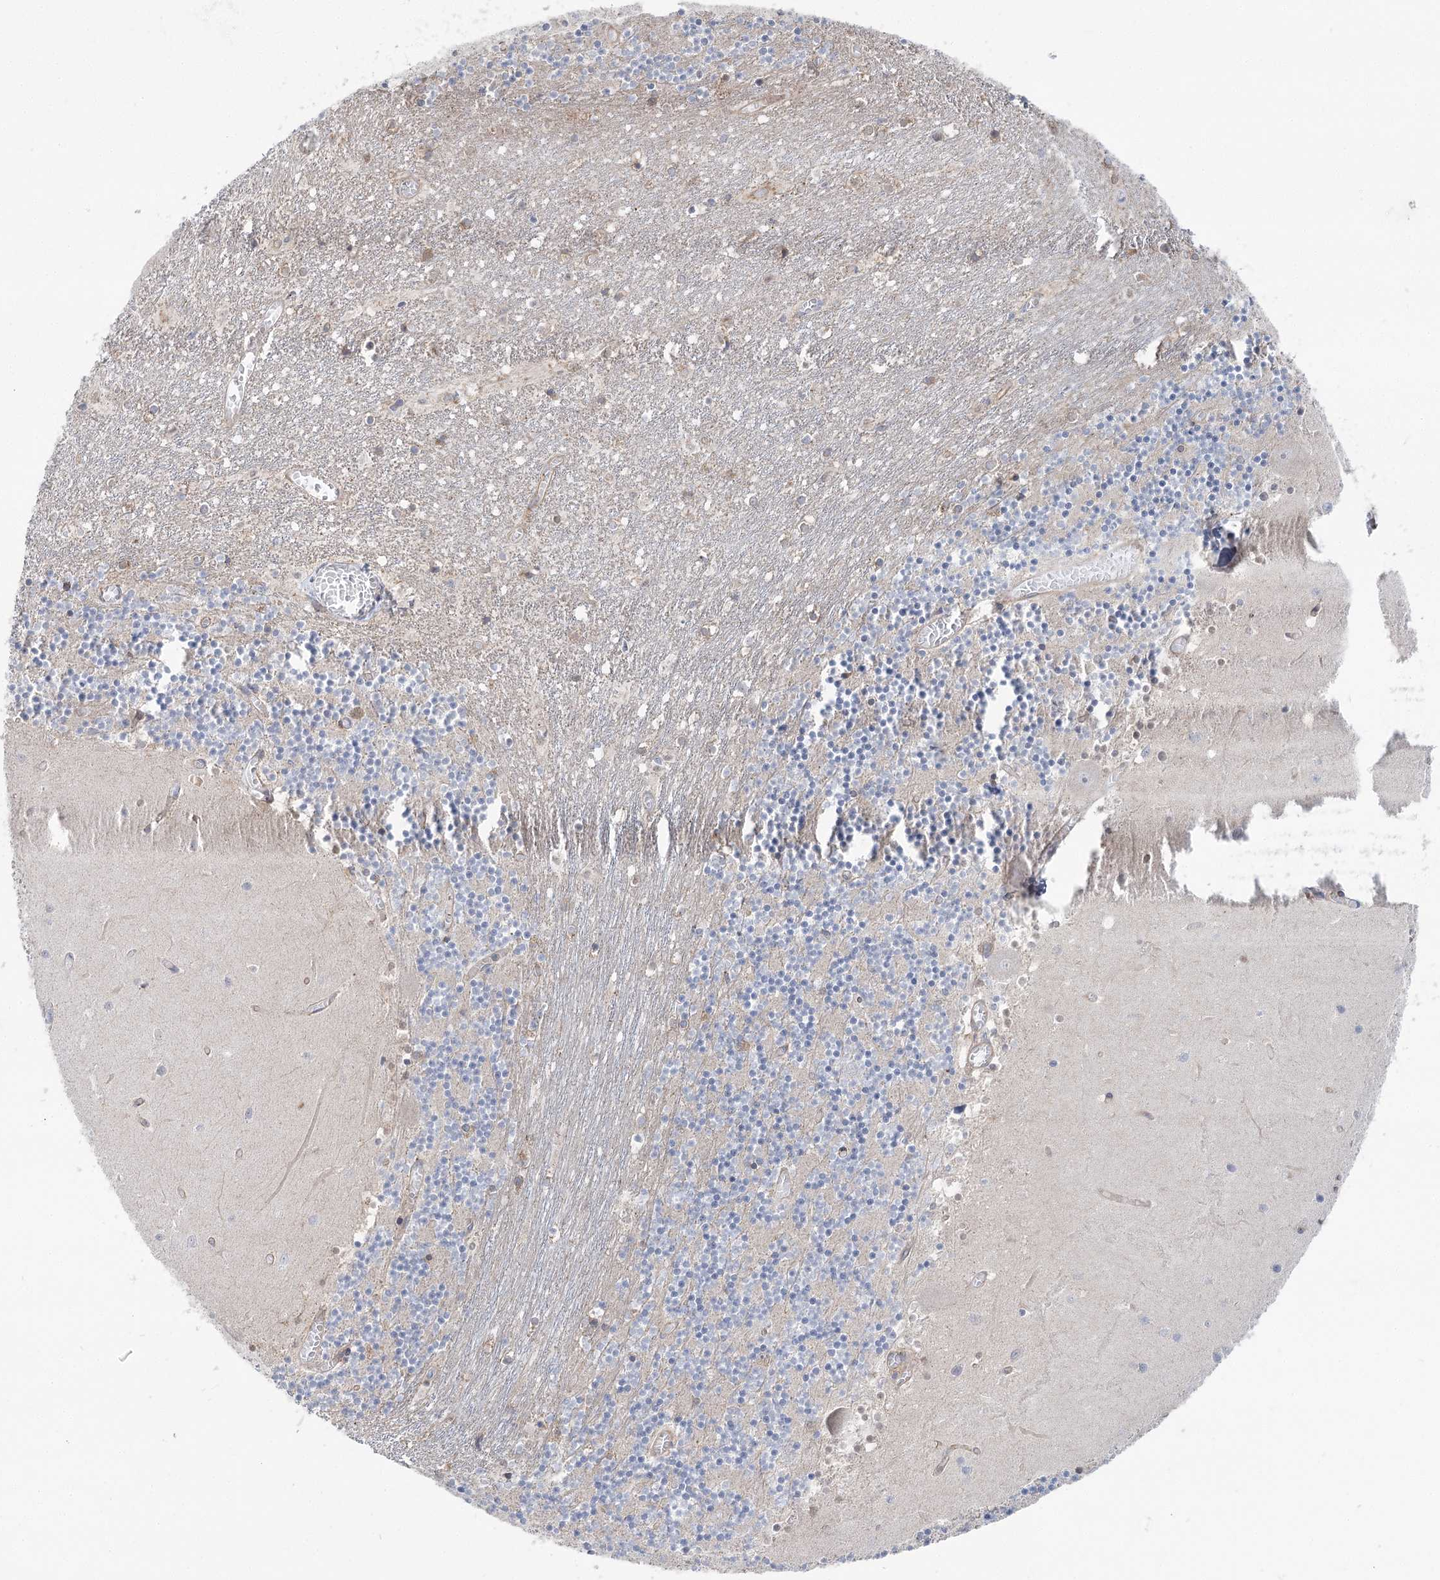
{"staining": {"intensity": "negative", "quantity": "none", "location": "none"}, "tissue": "cerebellum", "cell_type": "Cells in granular layer", "image_type": "normal", "snomed": [{"axis": "morphology", "description": "Normal tissue, NOS"}, {"axis": "topography", "description": "Cerebellum"}], "caption": "Cells in granular layer show no significant positivity in unremarkable cerebellum. (Stains: DAB (3,3'-diaminobenzidine) immunohistochemistry with hematoxylin counter stain, Microscopy: brightfield microscopy at high magnification).", "gene": "SCN11A", "patient": {"sex": "female", "age": 28}}